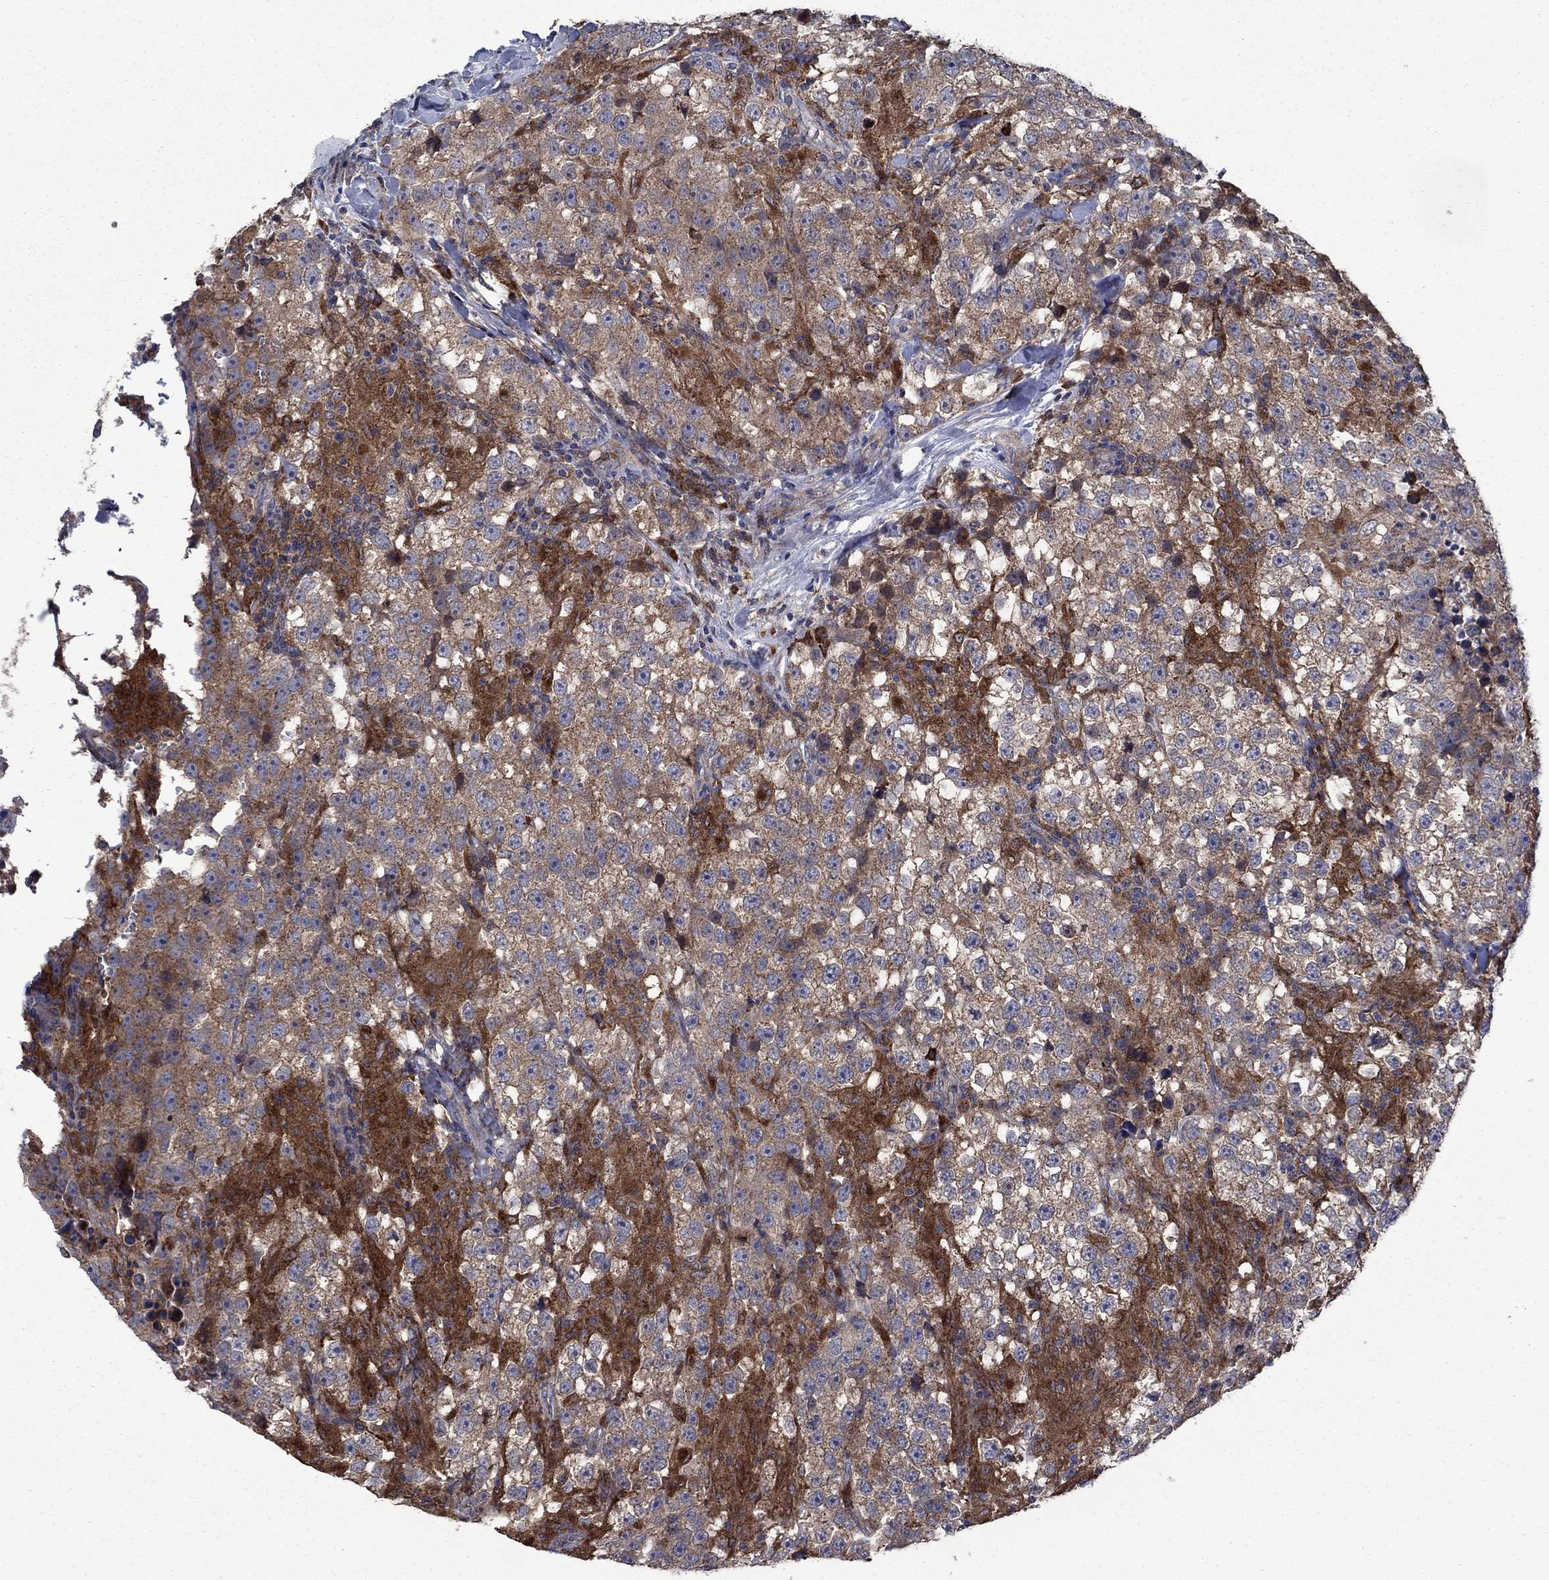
{"staining": {"intensity": "weak", "quantity": ">75%", "location": "cytoplasmic/membranous"}, "tissue": "testis cancer", "cell_type": "Tumor cells", "image_type": "cancer", "snomed": [{"axis": "morphology", "description": "Seminoma, NOS"}, {"axis": "topography", "description": "Testis"}], "caption": "Brown immunohistochemical staining in human testis seminoma shows weak cytoplasmic/membranous positivity in approximately >75% of tumor cells.", "gene": "MEA1", "patient": {"sex": "male", "age": 46}}